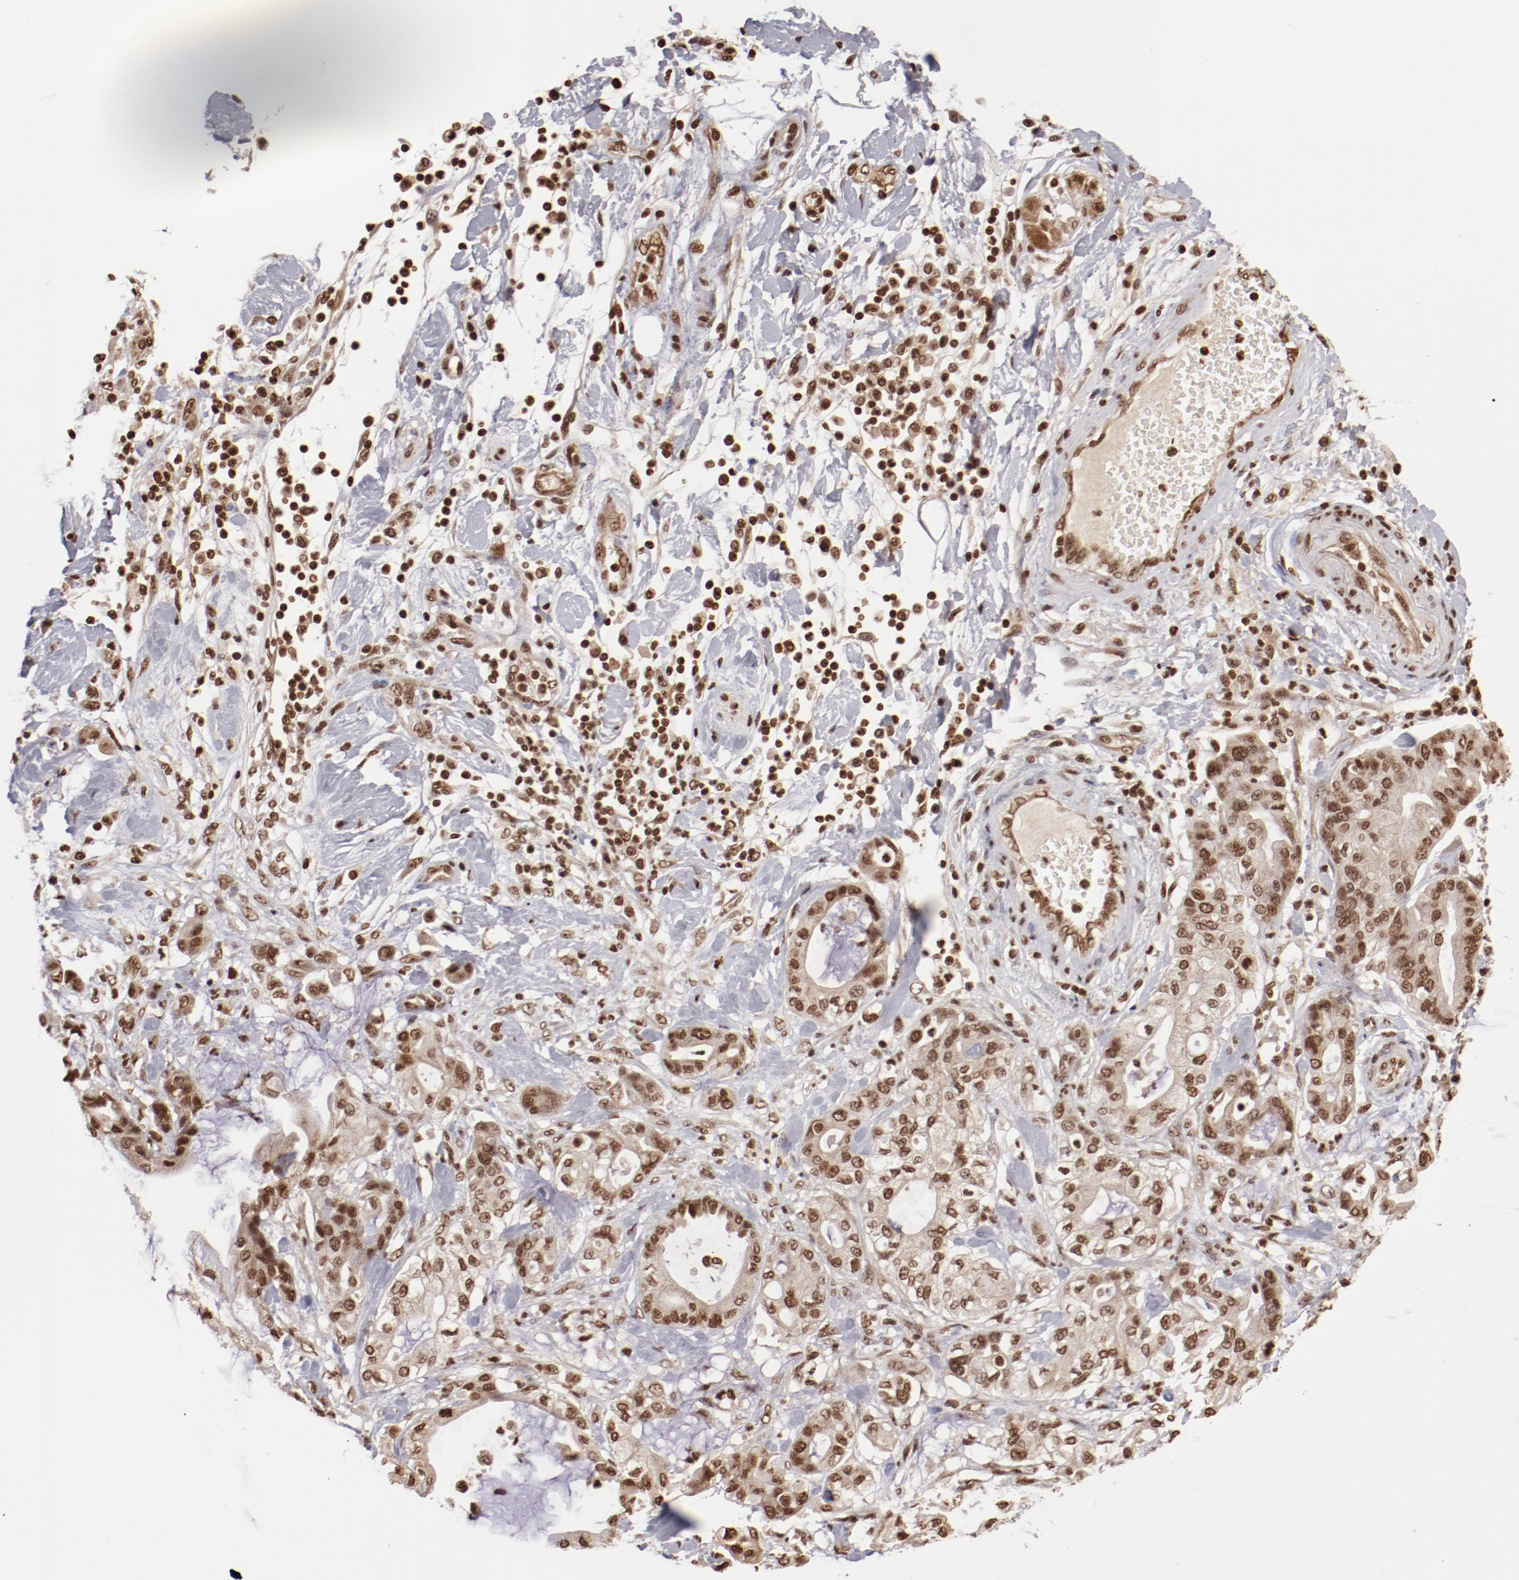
{"staining": {"intensity": "moderate", "quantity": ">75%", "location": "nuclear"}, "tissue": "pancreatic cancer", "cell_type": "Tumor cells", "image_type": "cancer", "snomed": [{"axis": "morphology", "description": "Adenocarcinoma, NOS"}, {"axis": "morphology", "description": "Adenocarcinoma, metastatic, NOS"}, {"axis": "topography", "description": "Lymph node"}, {"axis": "topography", "description": "Pancreas"}, {"axis": "topography", "description": "Duodenum"}], "caption": "Tumor cells display moderate nuclear positivity in about >75% of cells in pancreatic cancer.", "gene": "ABL2", "patient": {"sex": "female", "age": 64}}